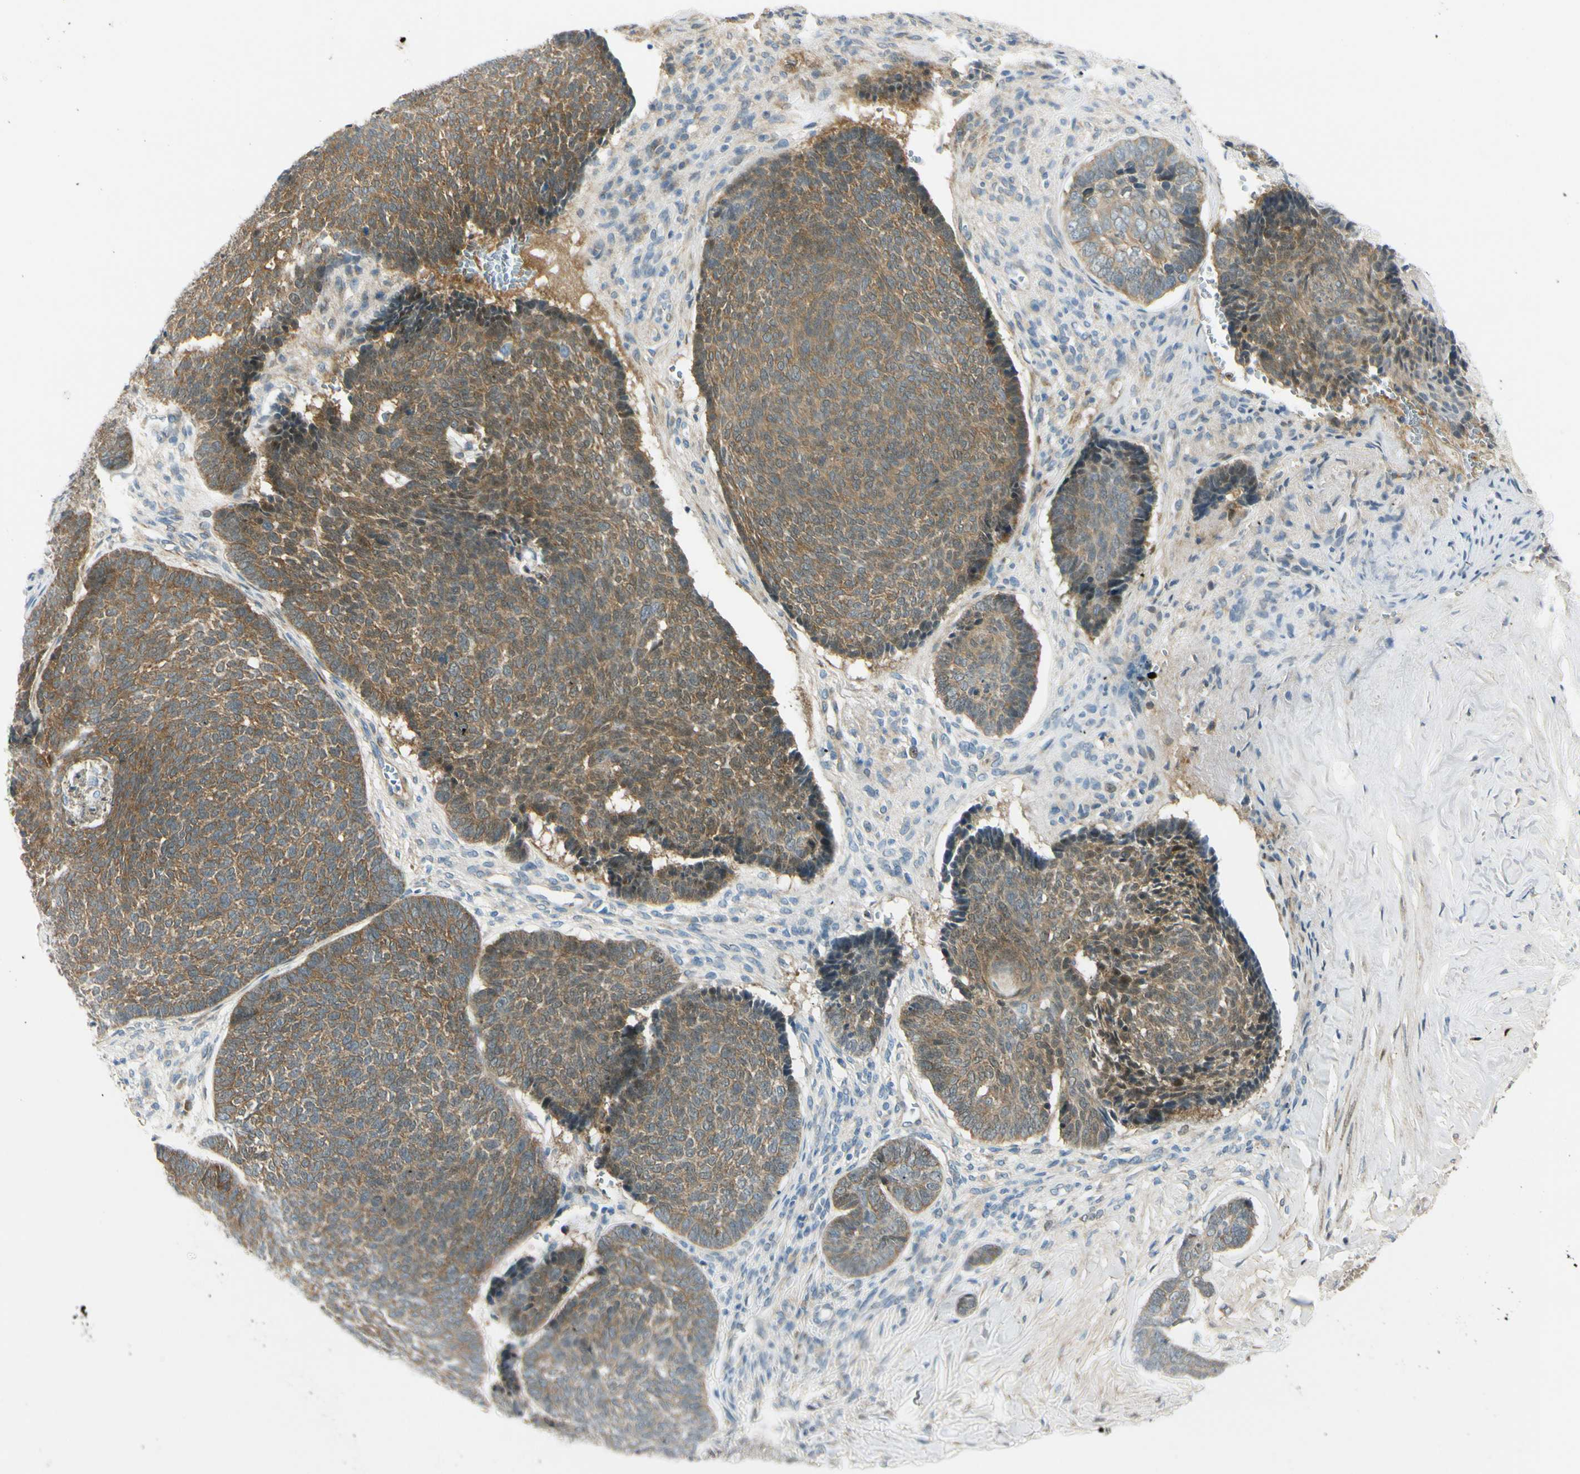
{"staining": {"intensity": "moderate", "quantity": ">75%", "location": "cytoplasmic/membranous"}, "tissue": "skin cancer", "cell_type": "Tumor cells", "image_type": "cancer", "snomed": [{"axis": "morphology", "description": "Basal cell carcinoma"}, {"axis": "topography", "description": "Skin"}], "caption": "This is a histology image of immunohistochemistry staining of skin cancer (basal cell carcinoma), which shows moderate positivity in the cytoplasmic/membranous of tumor cells.", "gene": "FHL2", "patient": {"sex": "male", "age": 84}}